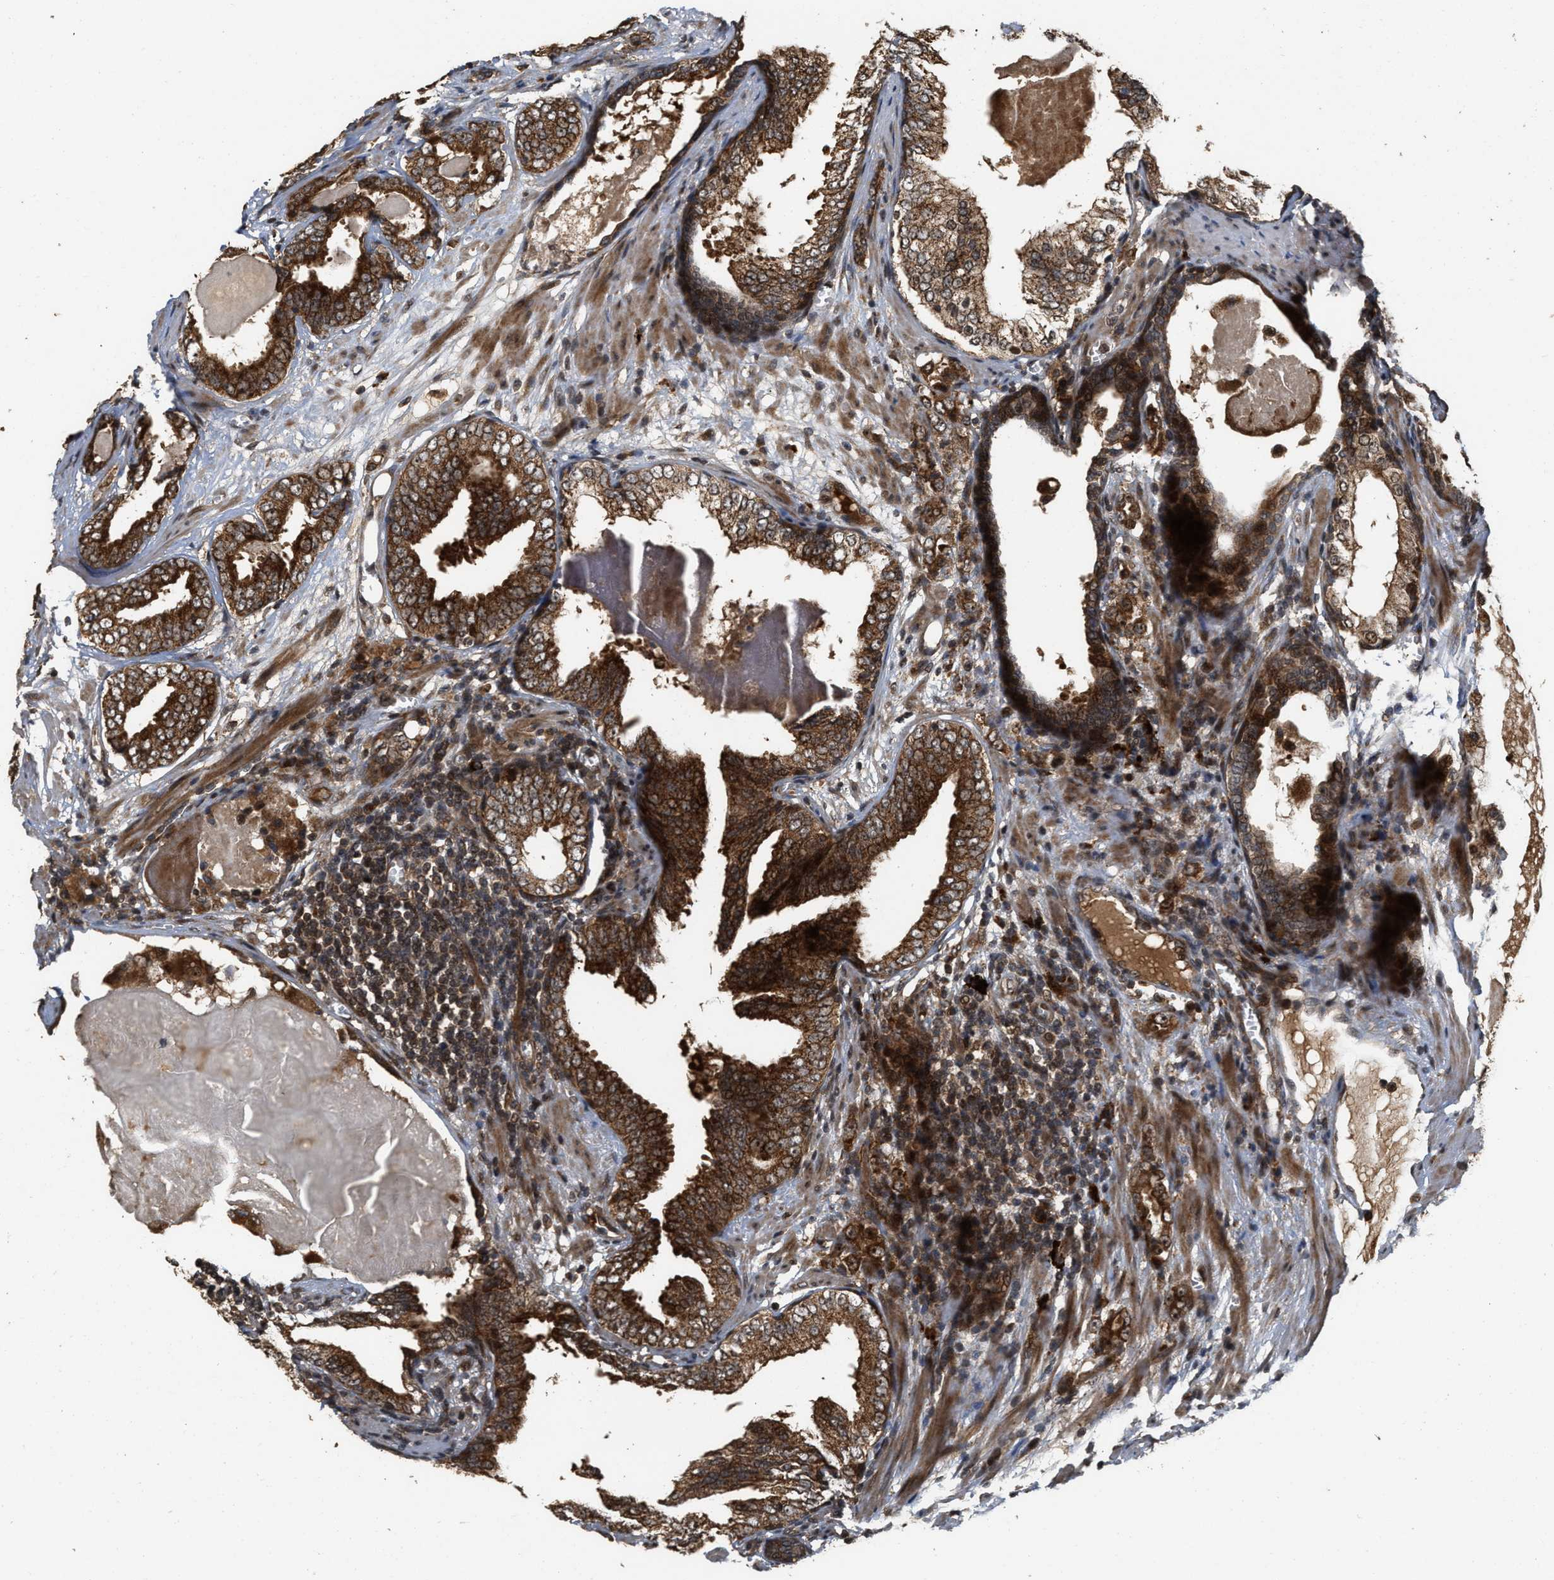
{"staining": {"intensity": "strong", "quantity": ">75%", "location": "cytoplasmic/membranous,nuclear"}, "tissue": "prostate cancer", "cell_type": "Tumor cells", "image_type": "cancer", "snomed": [{"axis": "morphology", "description": "Adenocarcinoma, Medium grade"}, {"axis": "topography", "description": "Prostate"}], "caption": "Human prostate cancer (medium-grade adenocarcinoma) stained with a protein marker shows strong staining in tumor cells.", "gene": "ELP2", "patient": {"sex": "male", "age": 79}}